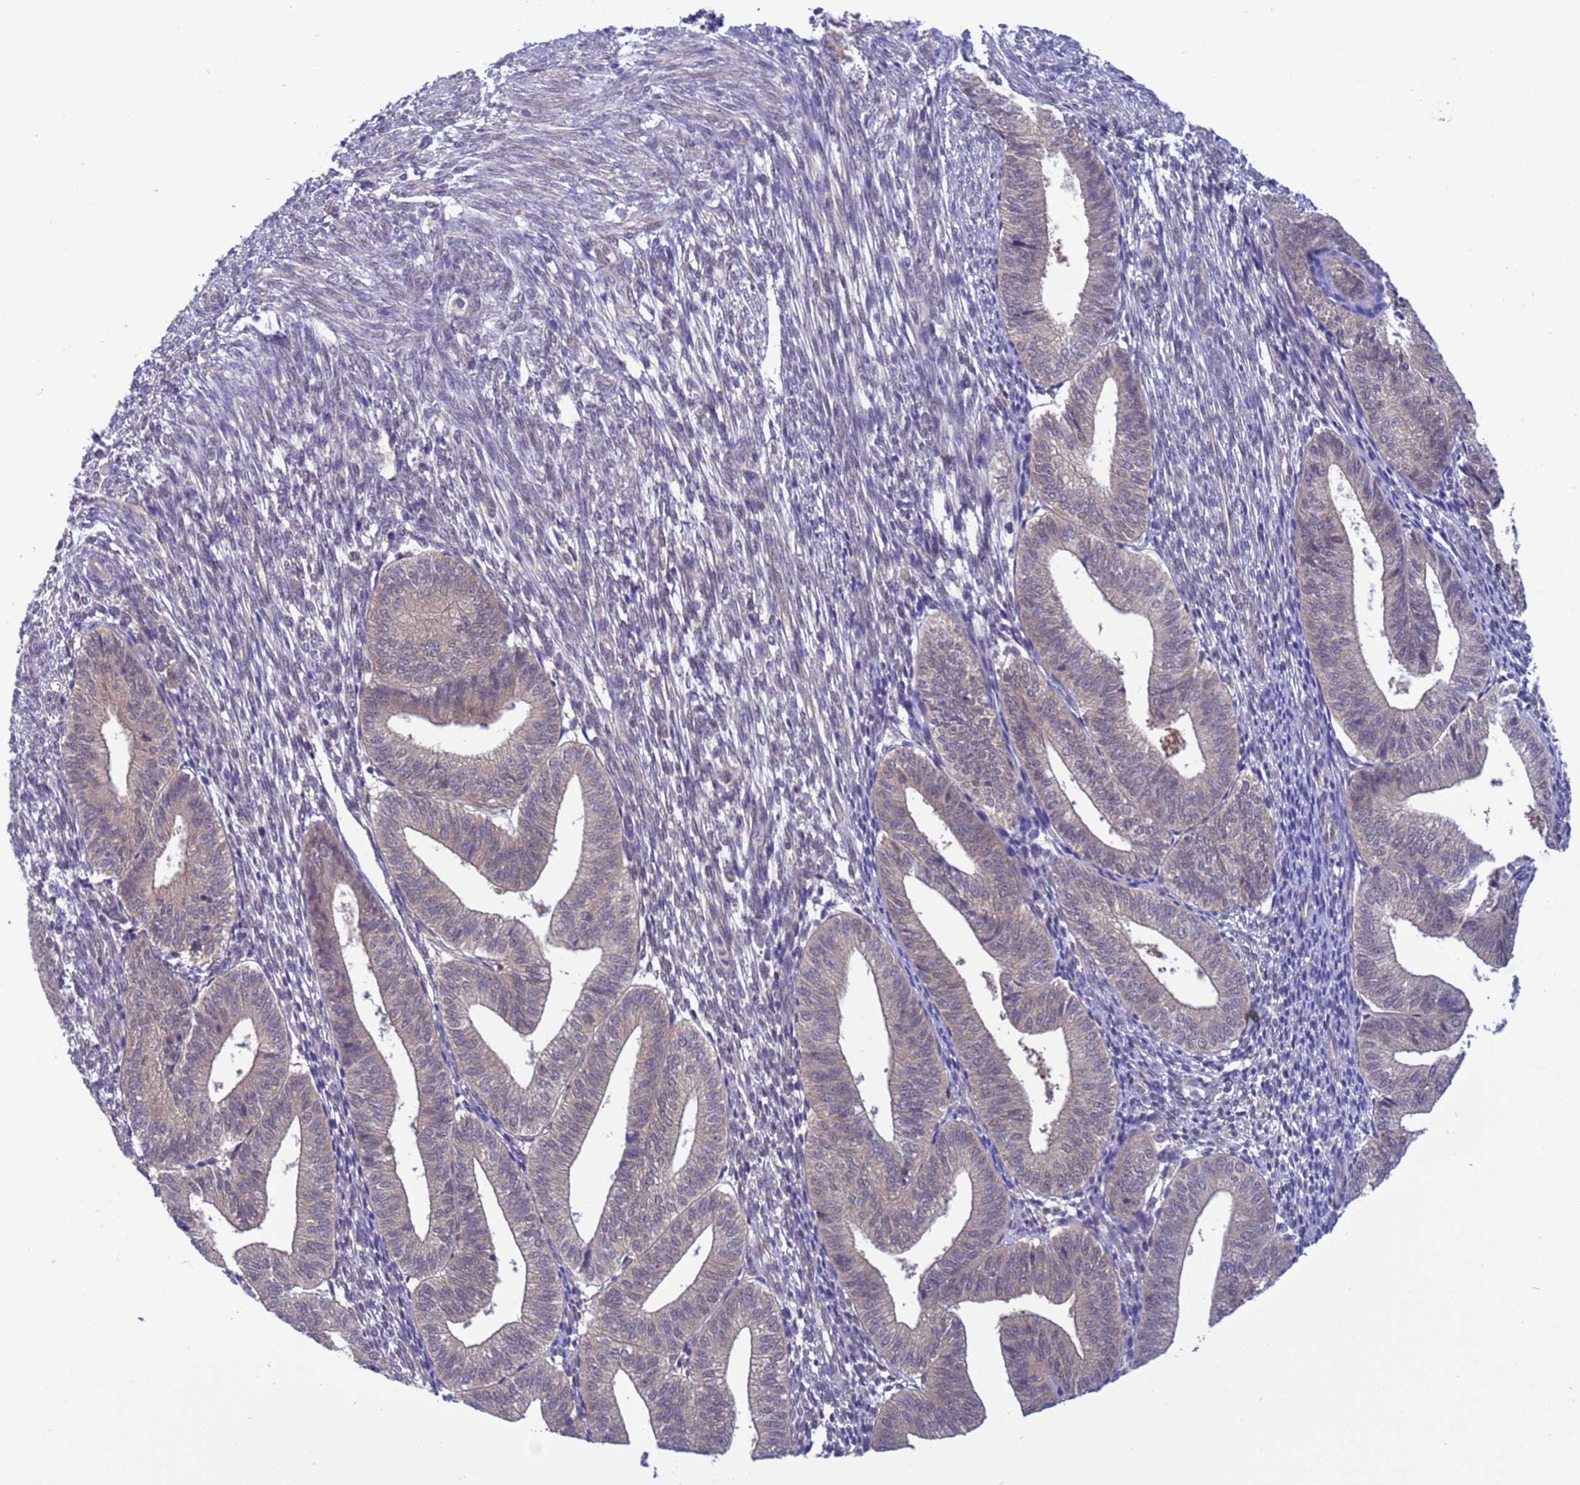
{"staining": {"intensity": "negative", "quantity": "none", "location": "none"}, "tissue": "endometrium", "cell_type": "Cells in endometrial stroma", "image_type": "normal", "snomed": [{"axis": "morphology", "description": "Normal tissue, NOS"}, {"axis": "topography", "description": "Endometrium"}], "caption": "DAB immunohistochemical staining of unremarkable human endometrium exhibits no significant positivity in cells in endometrial stroma. (DAB (3,3'-diaminobenzidine) immunohistochemistry (IHC) visualized using brightfield microscopy, high magnification).", "gene": "ZNF461", "patient": {"sex": "female", "age": 34}}